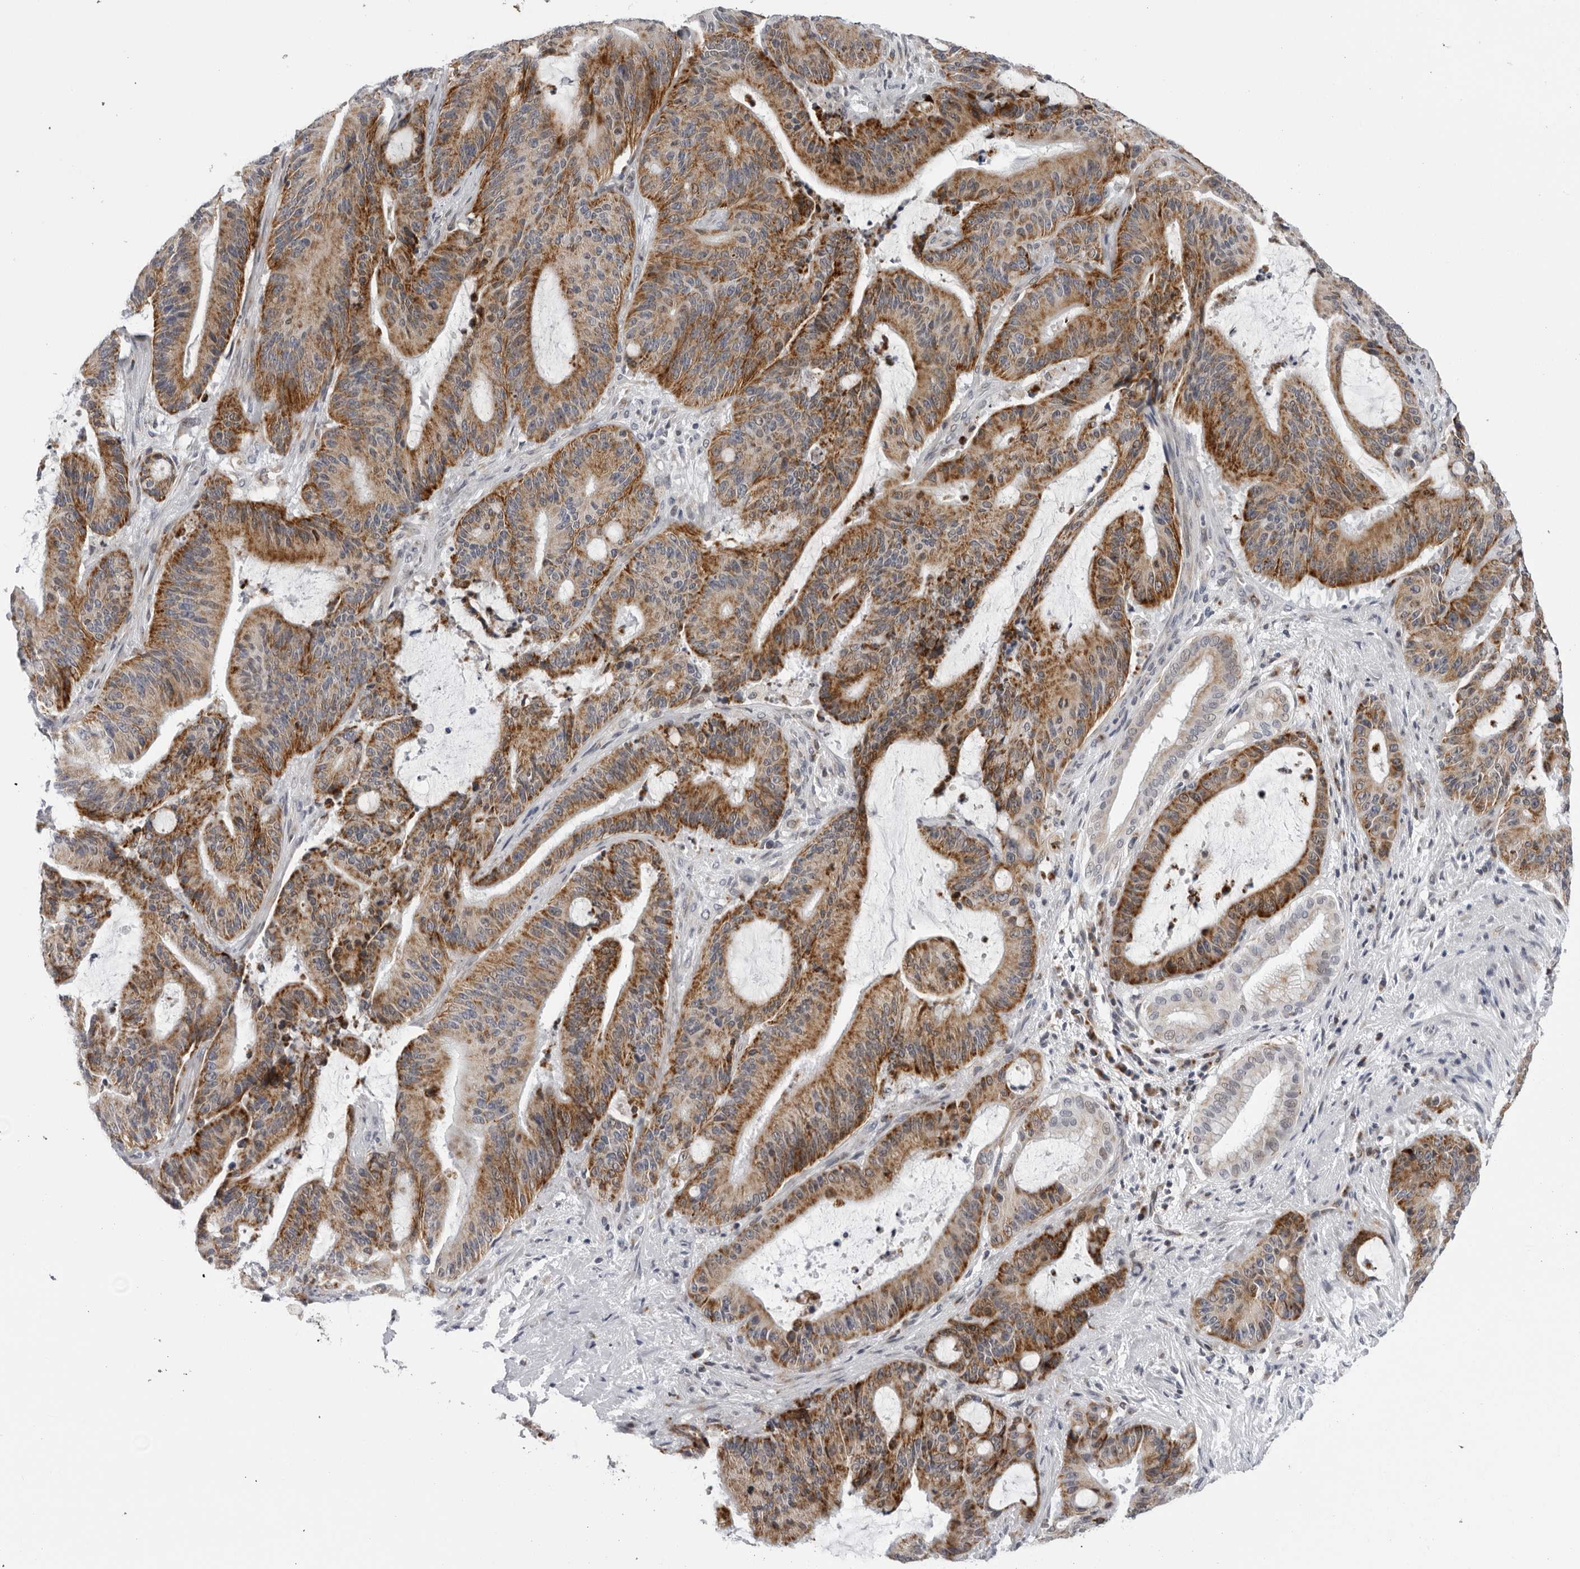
{"staining": {"intensity": "strong", "quantity": ">75%", "location": "cytoplasmic/membranous"}, "tissue": "liver cancer", "cell_type": "Tumor cells", "image_type": "cancer", "snomed": [{"axis": "morphology", "description": "Normal tissue, NOS"}, {"axis": "morphology", "description": "Cholangiocarcinoma"}, {"axis": "topography", "description": "Liver"}, {"axis": "topography", "description": "Peripheral nerve tissue"}], "caption": "Immunohistochemical staining of human liver cancer (cholangiocarcinoma) demonstrates high levels of strong cytoplasmic/membranous staining in about >75% of tumor cells.", "gene": "CPT2", "patient": {"sex": "female", "age": 73}}